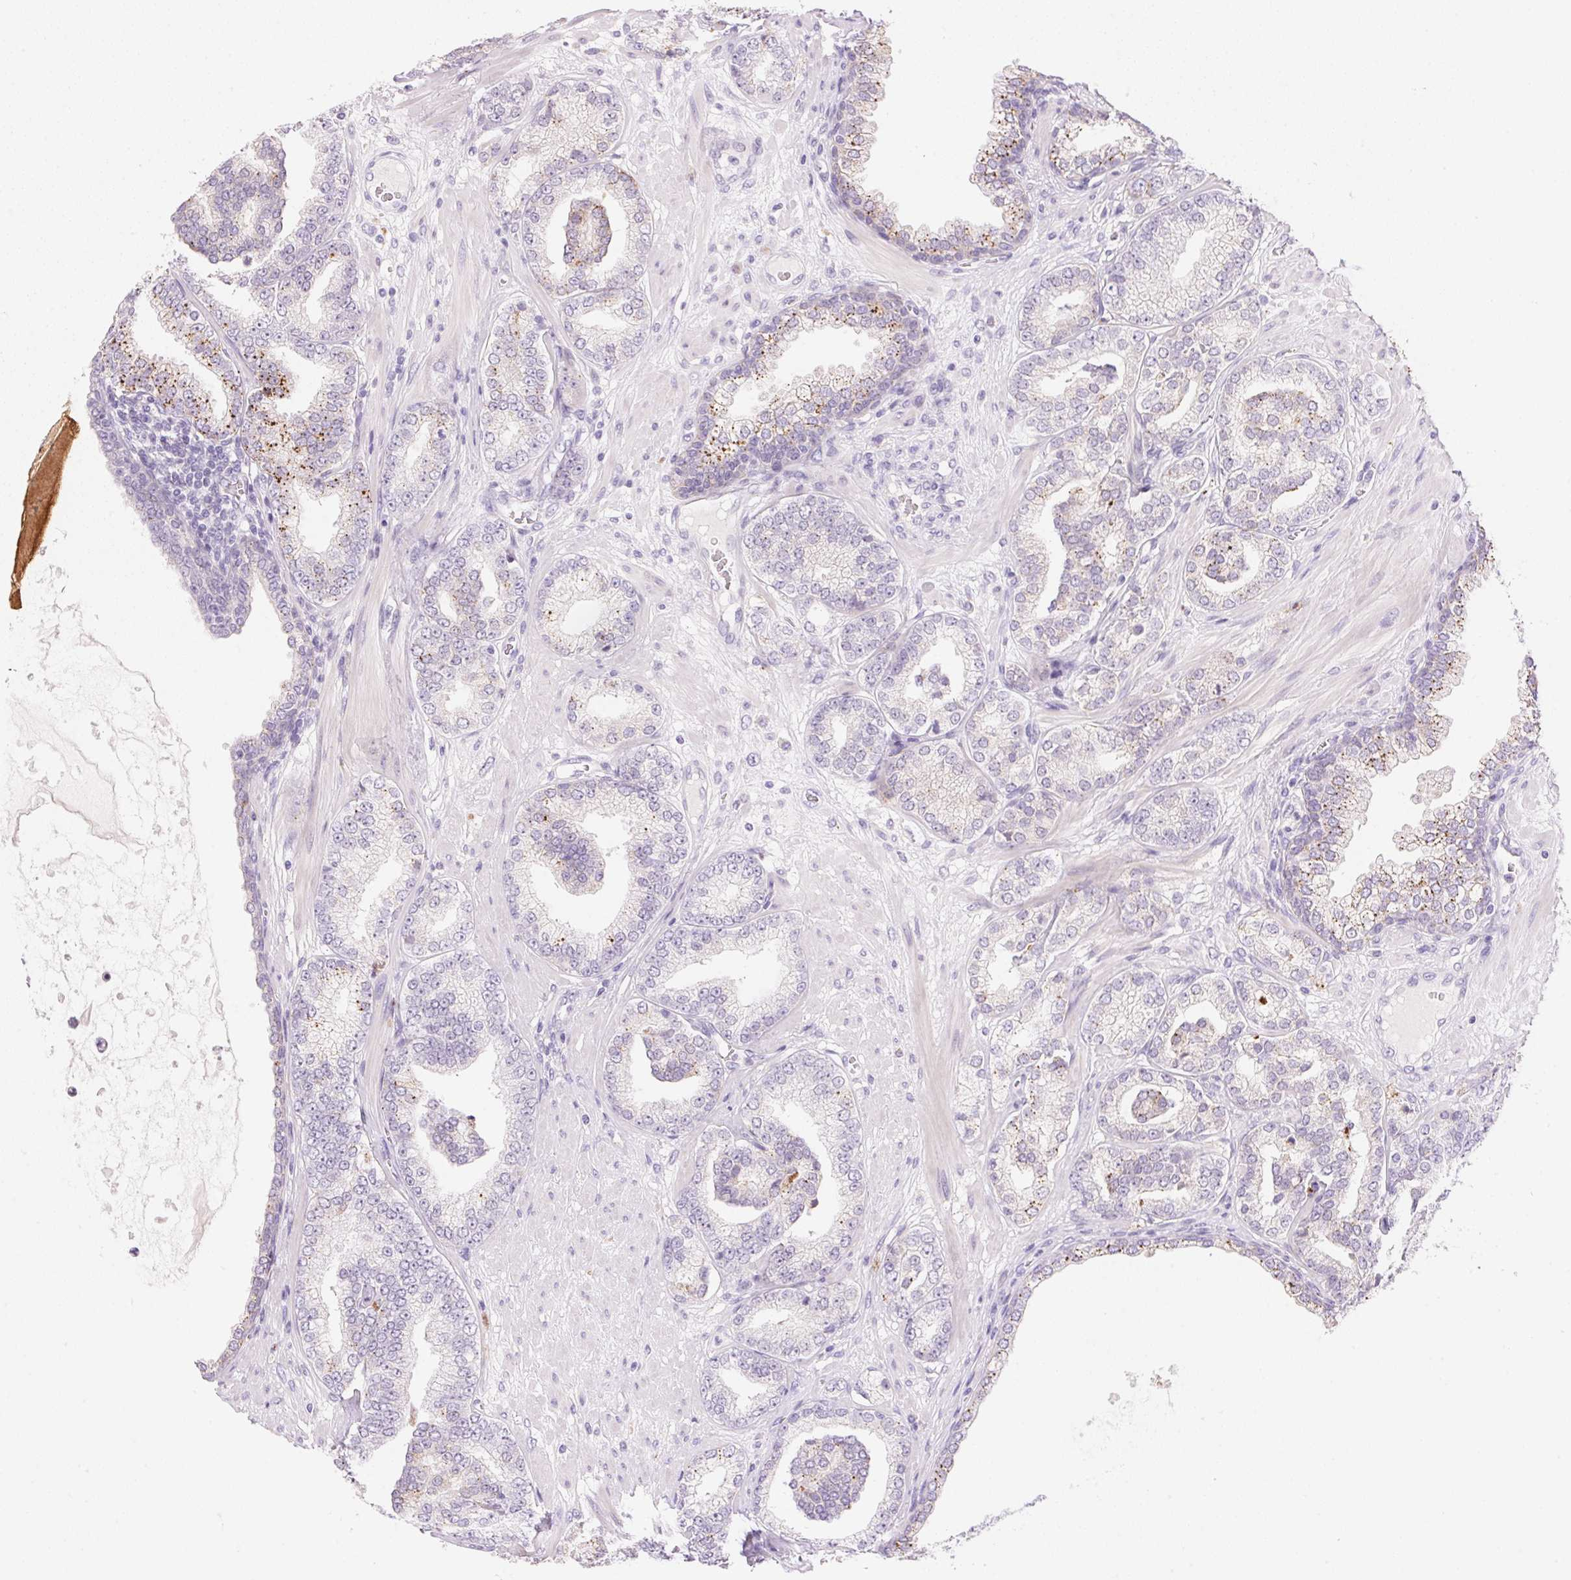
{"staining": {"intensity": "moderate", "quantity": "<25%", "location": "cytoplasmic/membranous"}, "tissue": "prostate cancer", "cell_type": "Tumor cells", "image_type": "cancer", "snomed": [{"axis": "morphology", "description": "Adenocarcinoma, High grade"}, {"axis": "topography", "description": "Prostate"}], "caption": "Immunohistochemical staining of prostate cancer (adenocarcinoma (high-grade)) reveals low levels of moderate cytoplasmic/membranous expression in about <25% of tumor cells.", "gene": "TEKT1", "patient": {"sex": "male", "age": 62}}